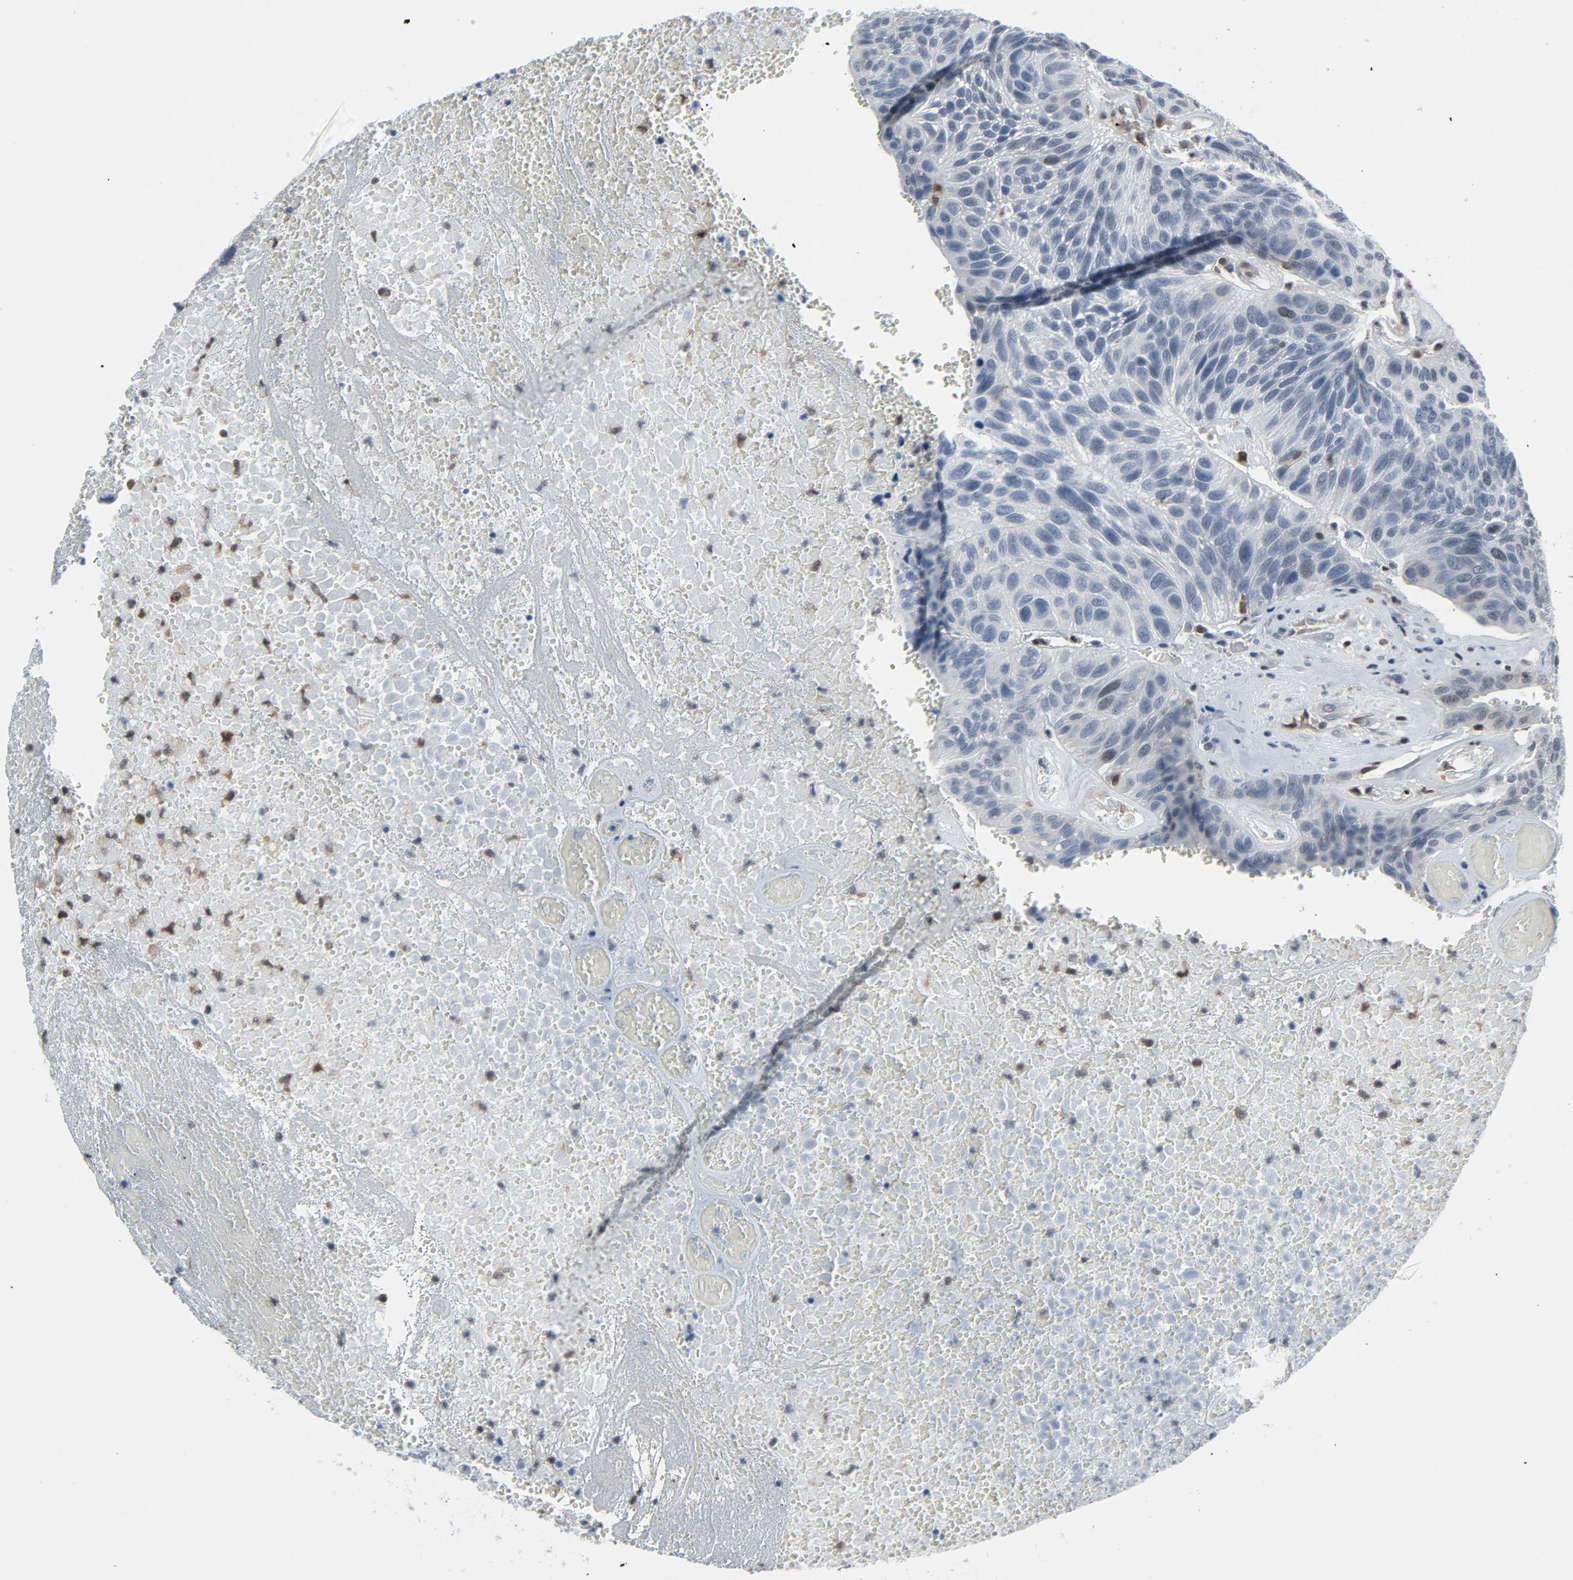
{"staining": {"intensity": "negative", "quantity": "none", "location": "none"}, "tissue": "urothelial cancer", "cell_type": "Tumor cells", "image_type": "cancer", "snomed": [{"axis": "morphology", "description": "Urothelial carcinoma, High grade"}, {"axis": "topography", "description": "Urinary bladder"}], "caption": "Urothelial carcinoma (high-grade) stained for a protein using immunohistochemistry (IHC) demonstrates no staining tumor cells.", "gene": "STAT5A", "patient": {"sex": "male", "age": 66}}